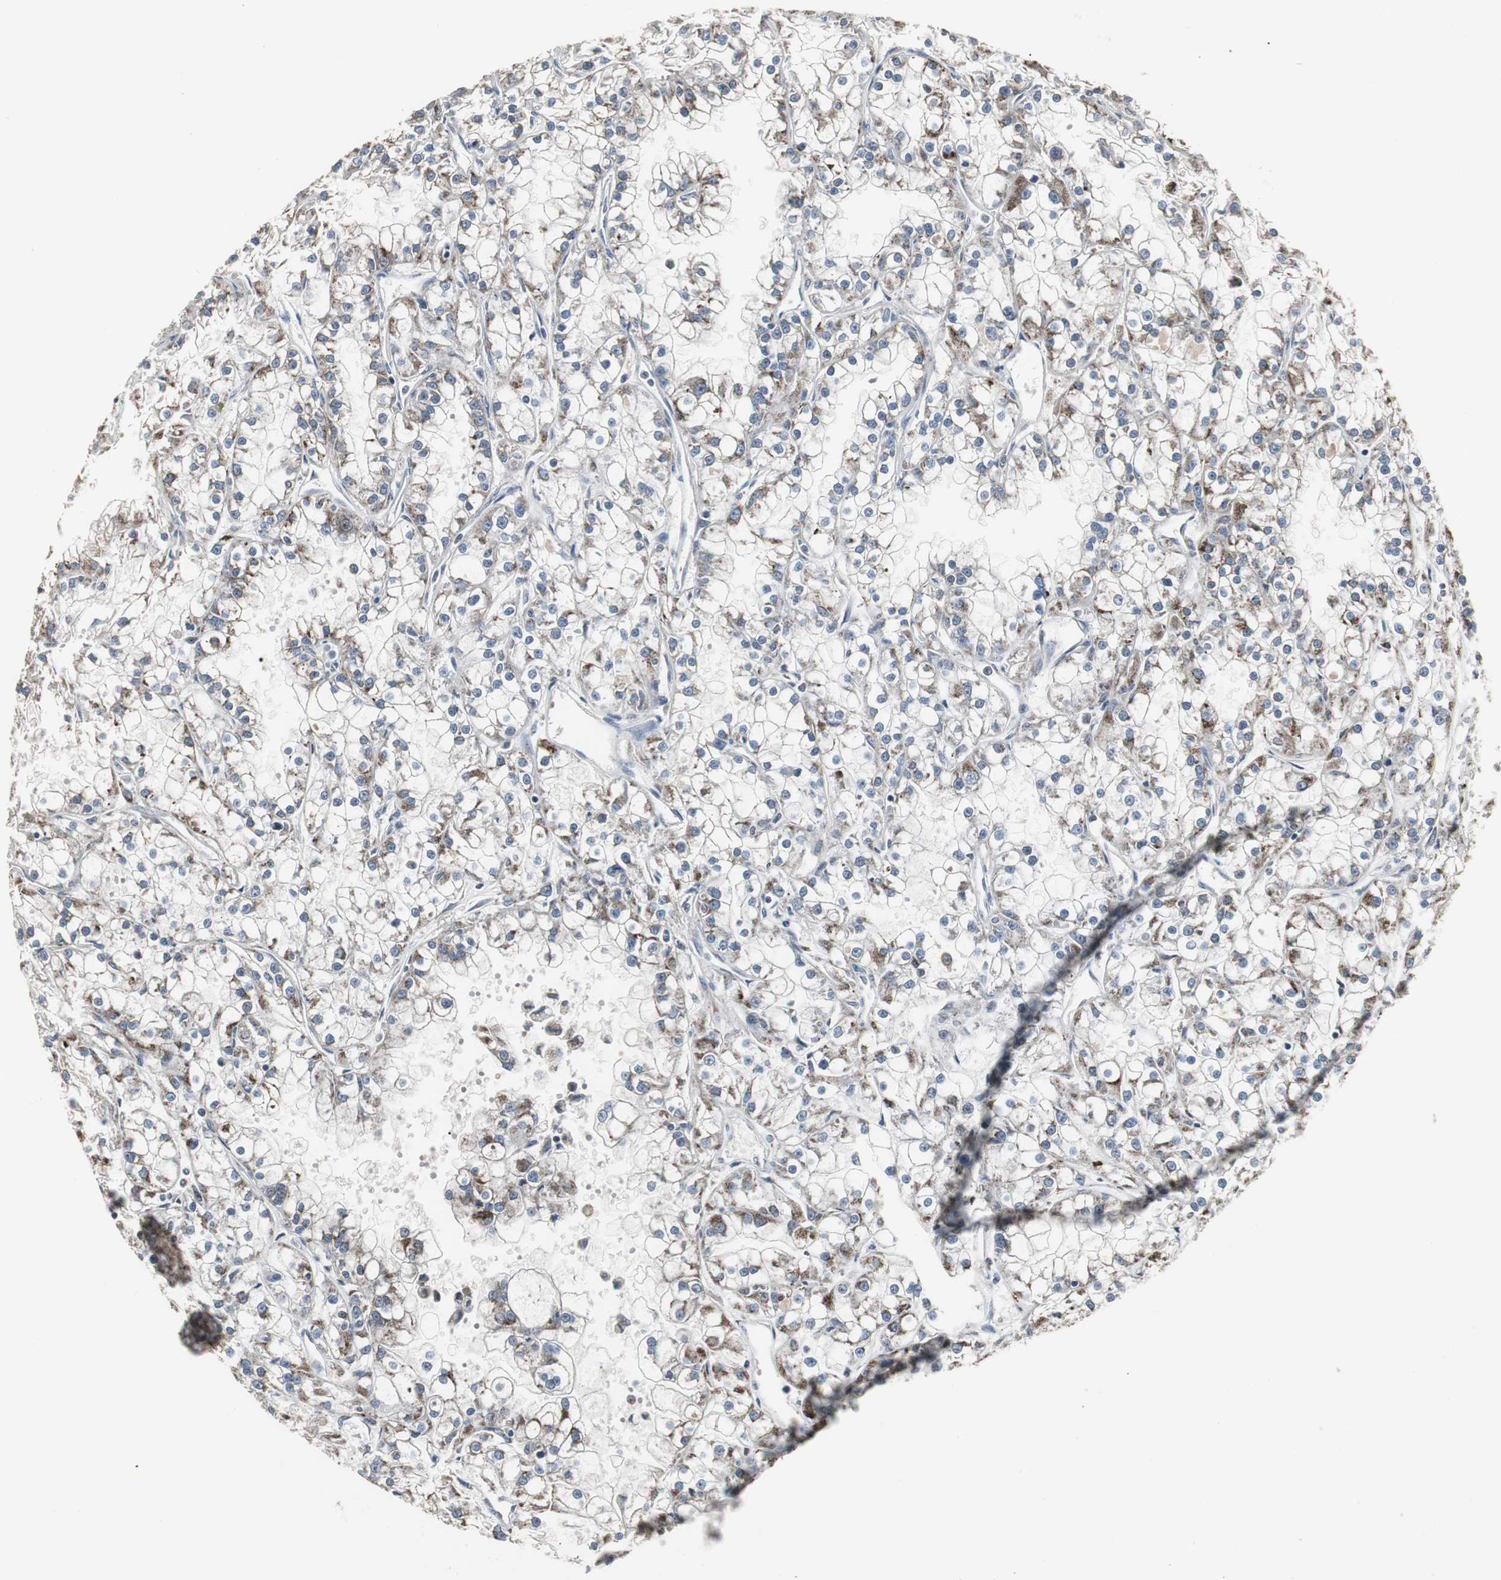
{"staining": {"intensity": "moderate", "quantity": ">75%", "location": "cytoplasmic/membranous"}, "tissue": "renal cancer", "cell_type": "Tumor cells", "image_type": "cancer", "snomed": [{"axis": "morphology", "description": "Adenocarcinoma, NOS"}, {"axis": "topography", "description": "Kidney"}], "caption": "Human renal cancer stained for a protein (brown) demonstrates moderate cytoplasmic/membranous positive staining in approximately >75% of tumor cells.", "gene": "ACAA1", "patient": {"sex": "female", "age": 52}}